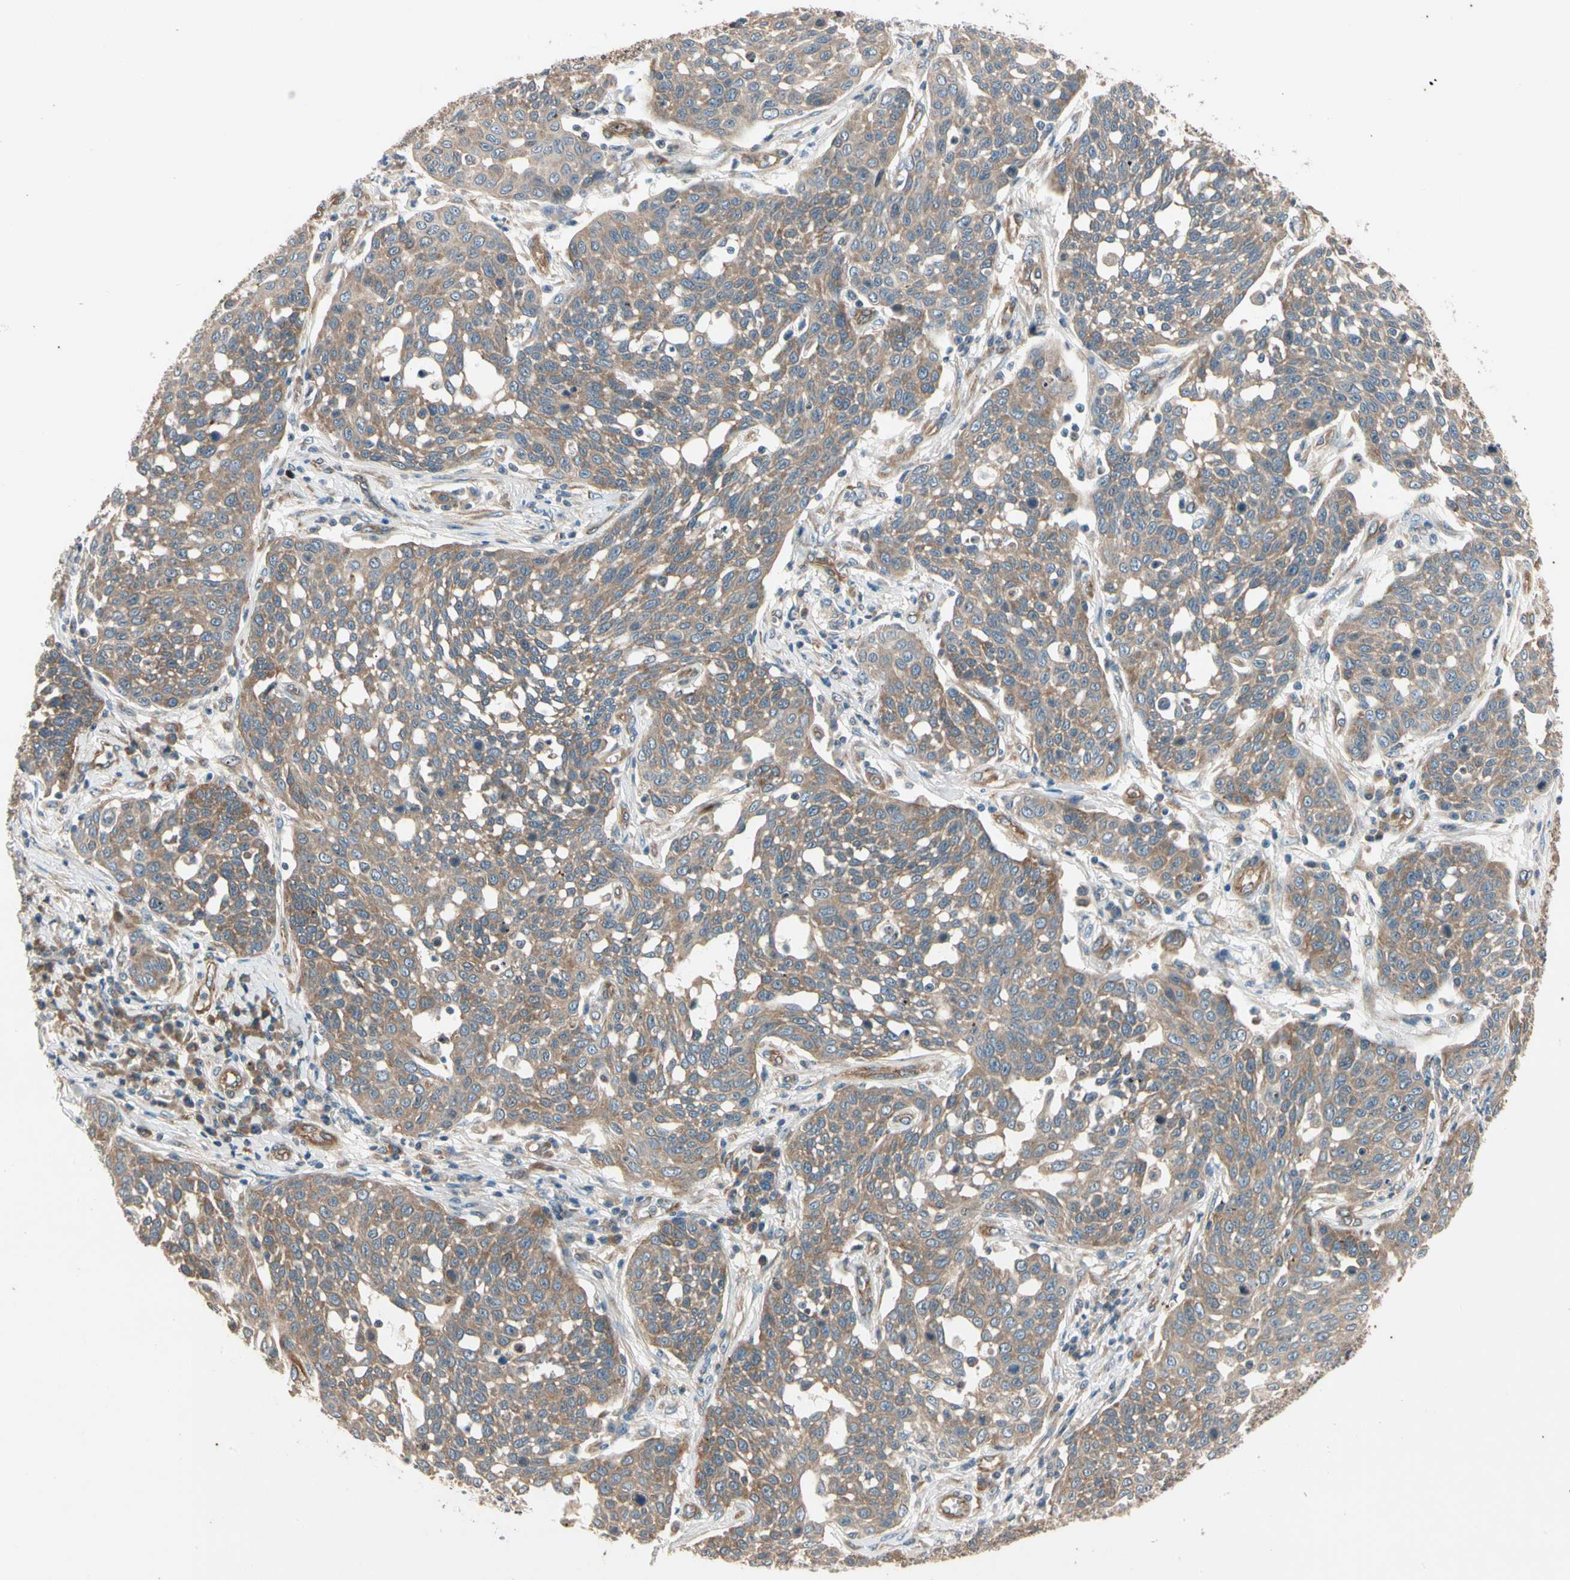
{"staining": {"intensity": "moderate", "quantity": ">75%", "location": "cytoplasmic/membranous"}, "tissue": "cervical cancer", "cell_type": "Tumor cells", "image_type": "cancer", "snomed": [{"axis": "morphology", "description": "Squamous cell carcinoma, NOS"}, {"axis": "topography", "description": "Cervix"}], "caption": "Immunohistochemistry (IHC) histopathology image of human cervical squamous cell carcinoma stained for a protein (brown), which exhibits medium levels of moderate cytoplasmic/membranous positivity in about >75% of tumor cells.", "gene": "ROCK2", "patient": {"sex": "female", "age": 34}}